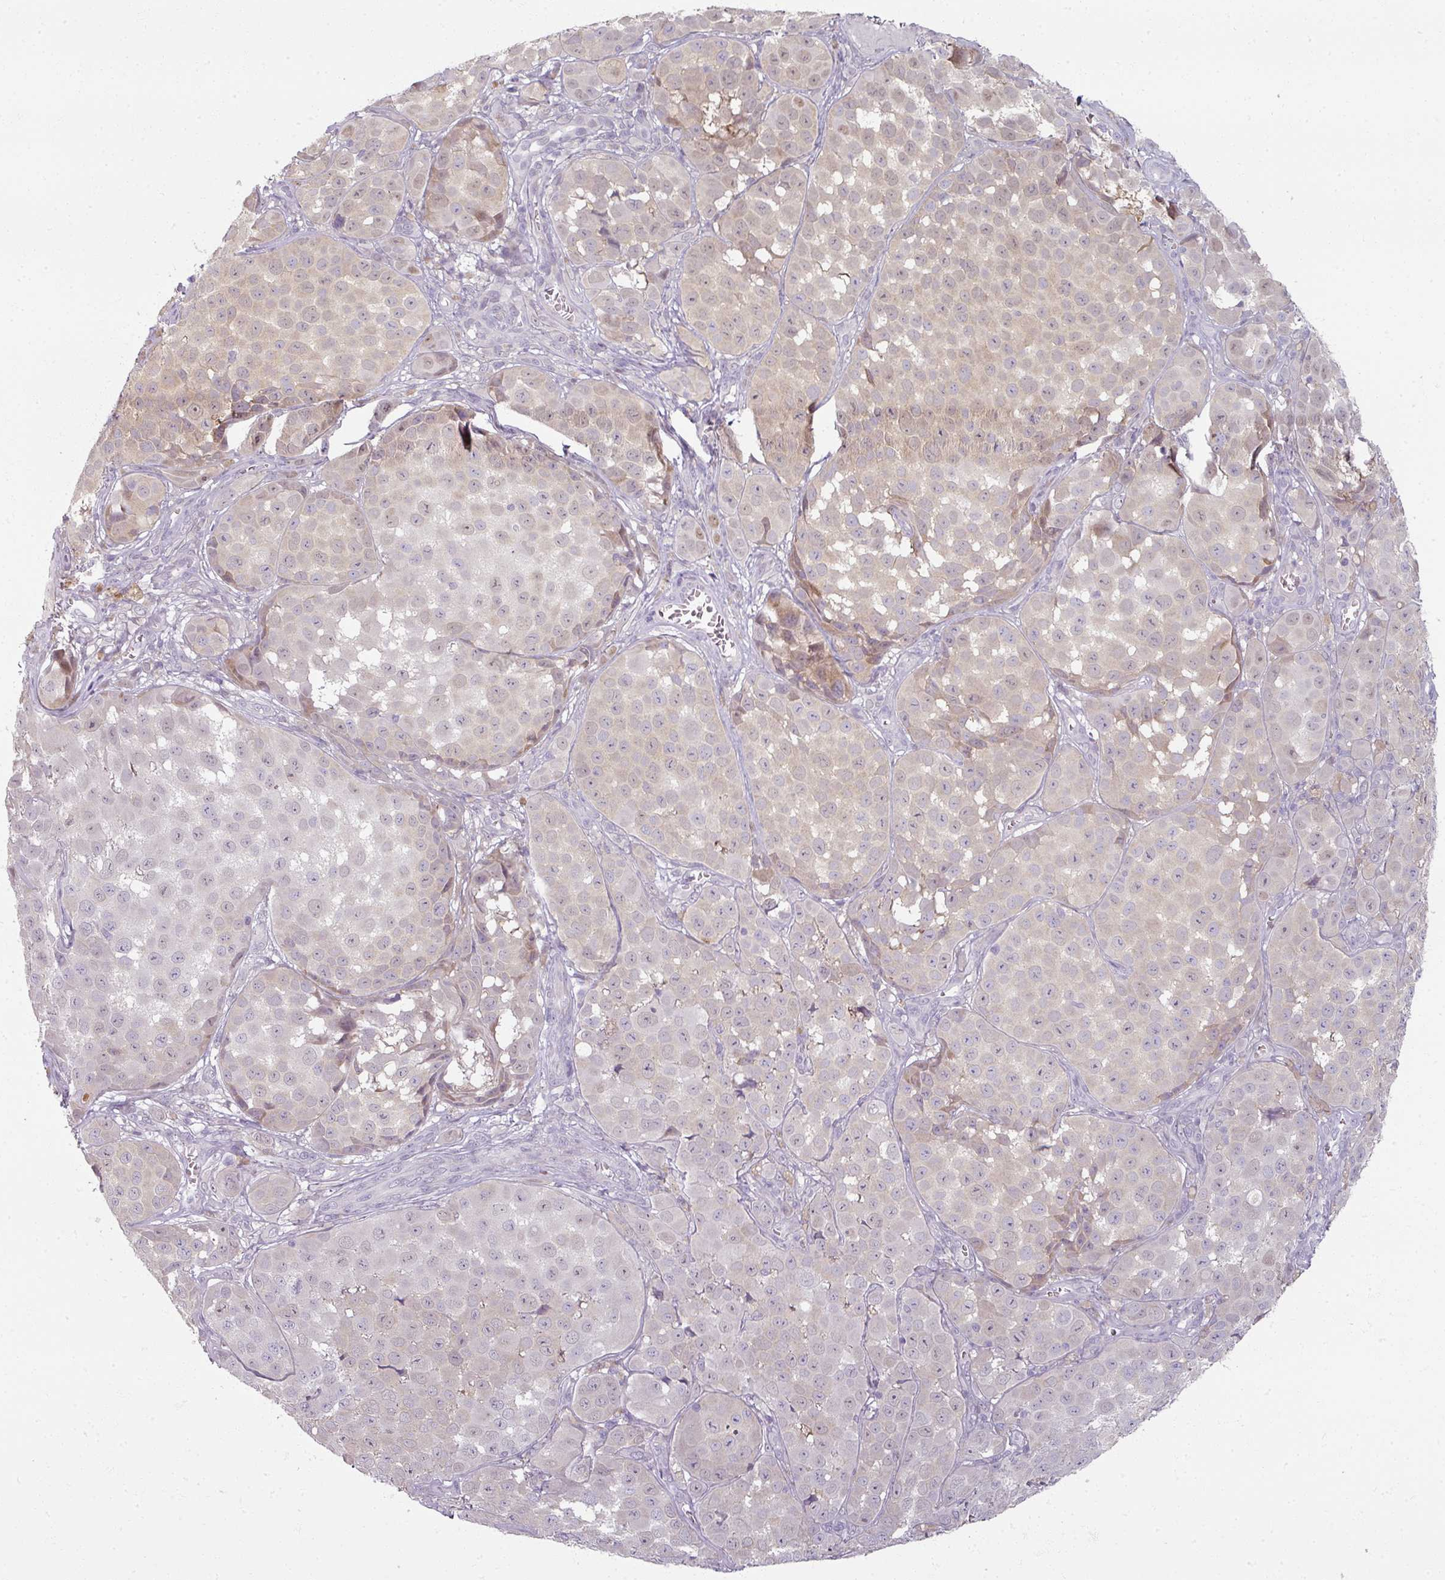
{"staining": {"intensity": "weak", "quantity": "<25%", "location": "cytoplasmic/membranous,nuclear"}, "tissue": "melanoma", "cell_type": "Tumor cells", "image_type": "cancer", "snomed": [{"axis": "morphology", "description": "Malignant melanoma, NOS"}, {"axis": "topography", "description": "Skin"}], "caption": "This is a photomicrograph of immunohistochemistry staining of melanoma, which shows no positivity in tumor cells. The staining is performed using DAB brown chromogen with nuclei counter-stained in using hematoxylin.", "gene": "MYMK", "patient": {"sex": "male", "age": 64}}